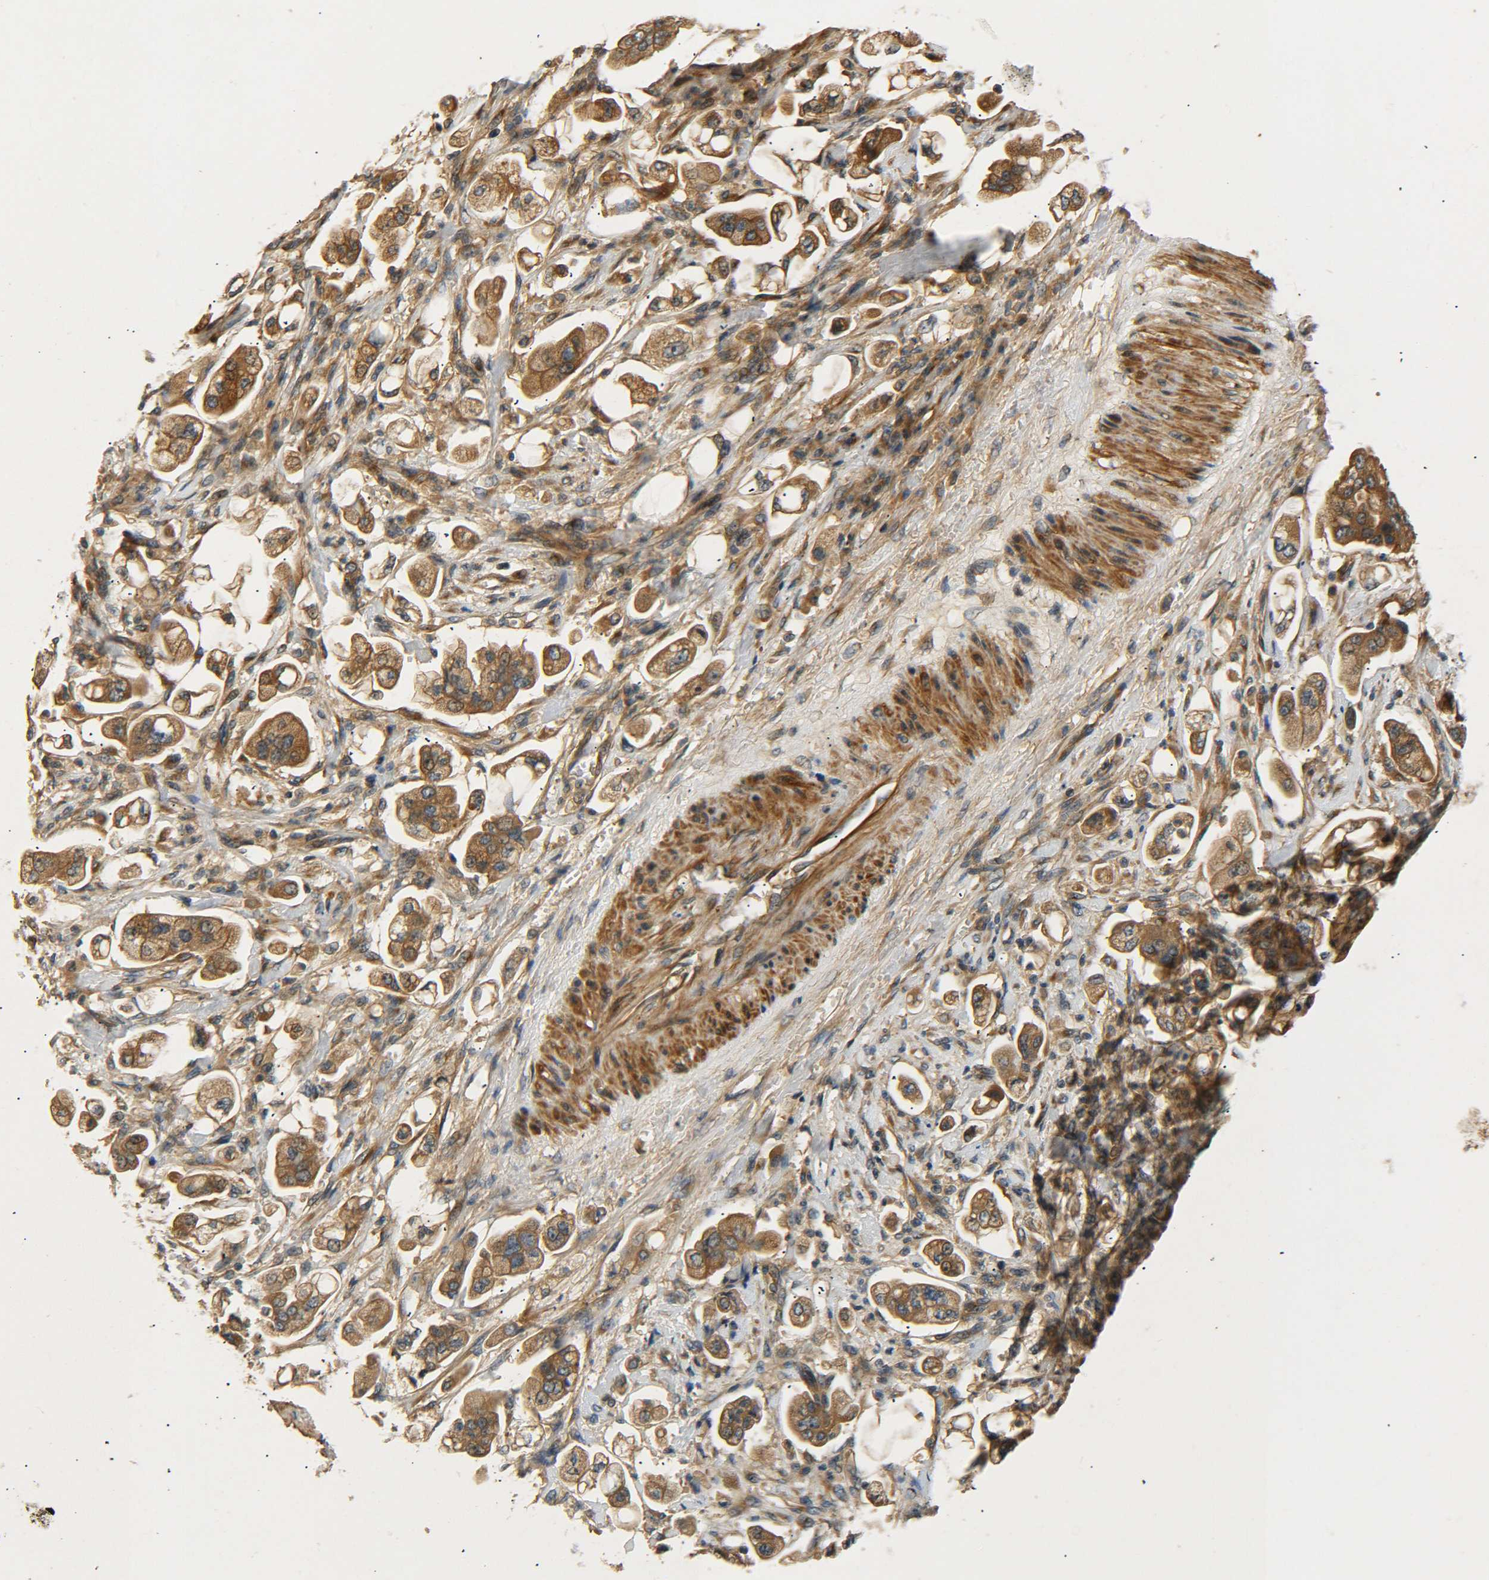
{"staining": {"intensity": "strong", "quantity": ">75%", "location": "cytoplasmic/membranous"}, "tissue": "stomach cancer", "cell_type": "Tumor cells", "image_type": "cancer", "snomed": [{"axis": "morphology", "description": "Adenocarcinoma, NOS"}, {"axis": "topography", "description": "Stomach"}], "caption": "Protein expression analysis of human stomach cancer reveals strong cytoplasmic/membranous expression in approximately >75% of tumor cells. (Brightfield microscopy of DAB IHC at high magnification).", "gene": "LRCH3", "patient": {"sex": "male", "age": 62}}